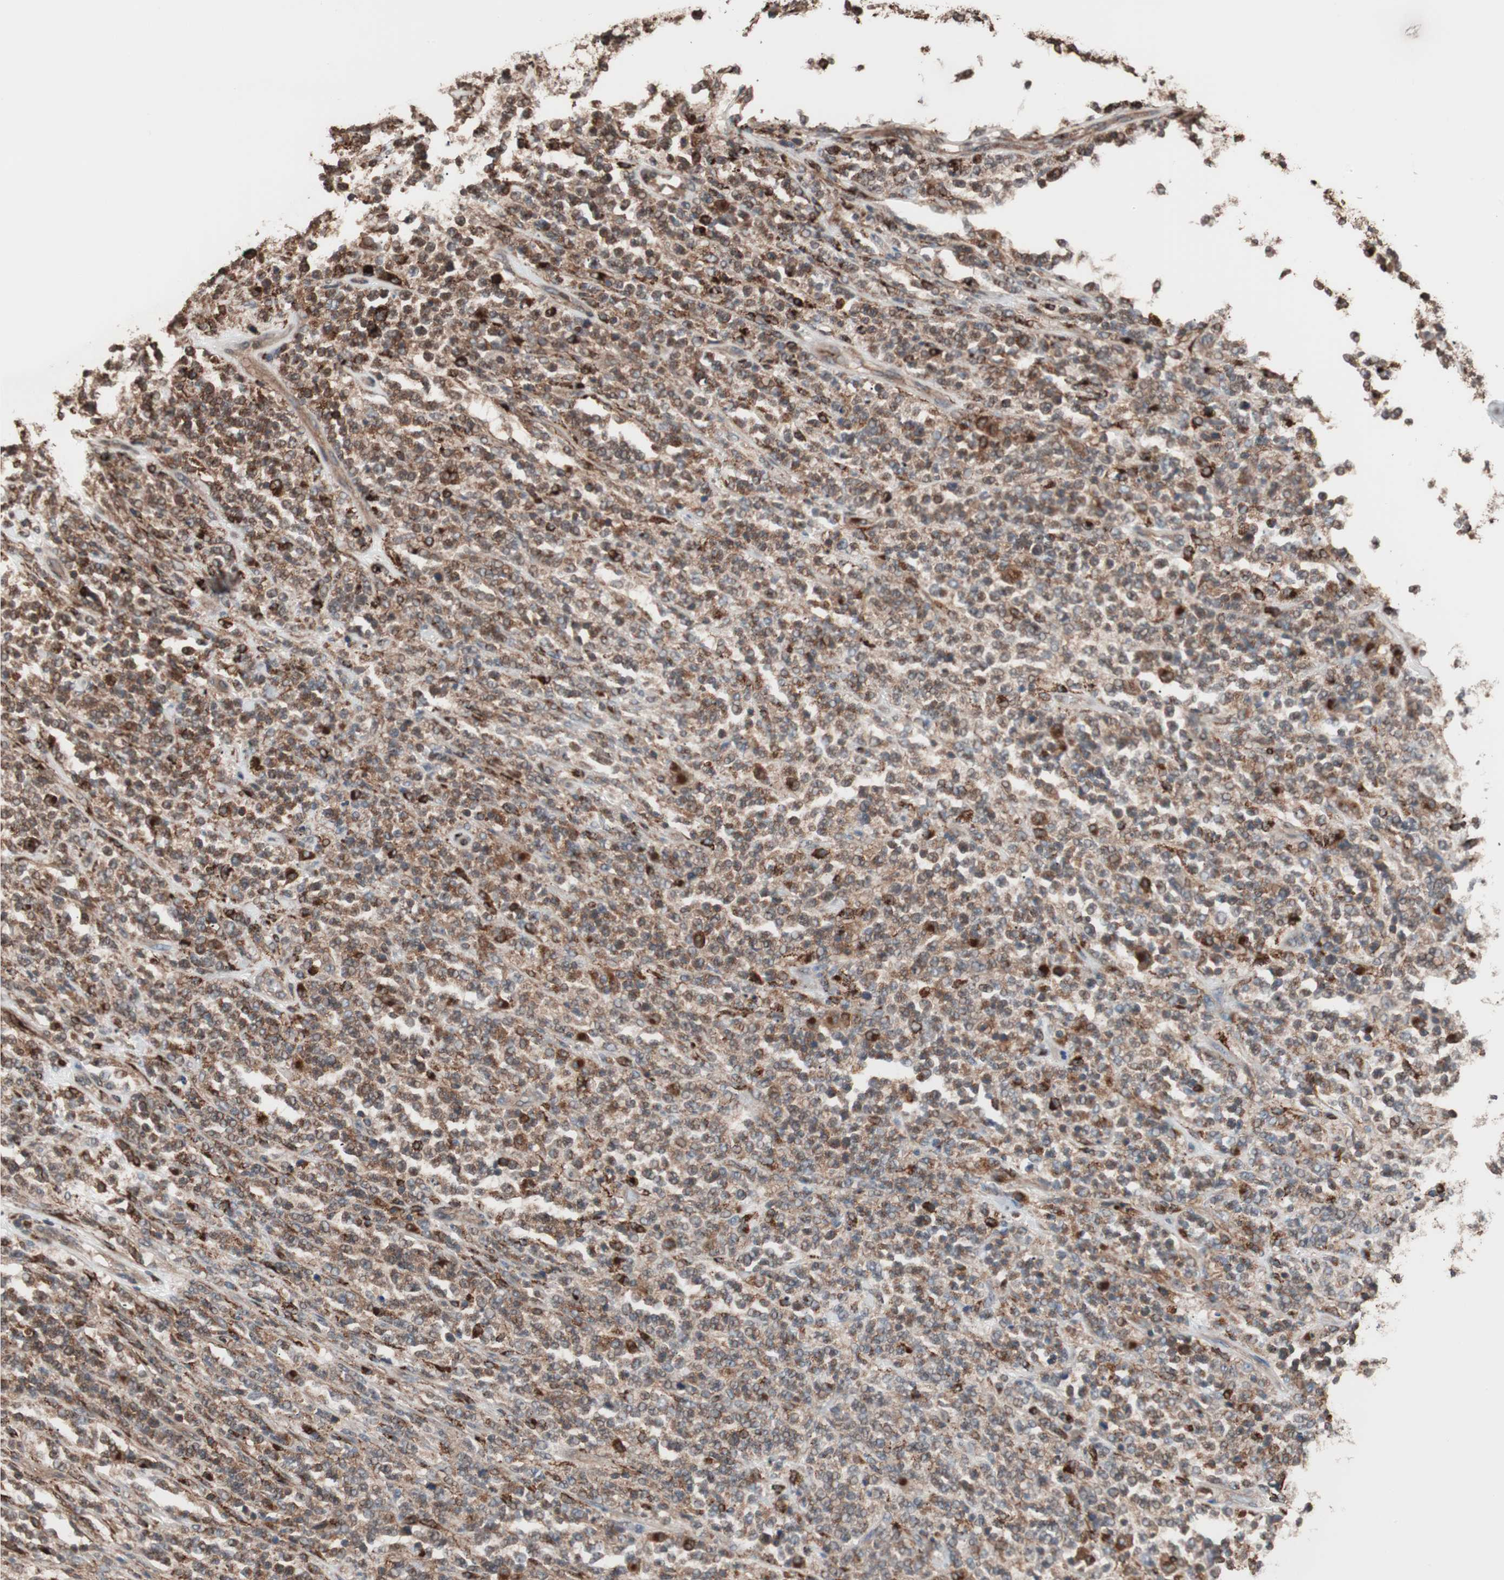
{"staining": {"intensity": "moderate", "quantity": ">75%", "location": "cytoplasmic/membranous,nuclear"}, "tissue": "lymphoma", "cell_type": "Tumor cells", "image_type": "cancer", "snomed": [{"axis": "morphology", "description": "Malignant lymphoma, non-Hodgkin's type, High grade"}, {"axis": "topography", "description": "Soft tissue"}], "caption": "Malignant lymphoma, non-Hodgkin's type (high-grade) stained with immunohistochemistry reveals moderate cytoplasmic/membranous and nuclear staining in about >75% of tumor cells.", "gene": "CCT3", "patient": {"sex": "male", "age": 18}}